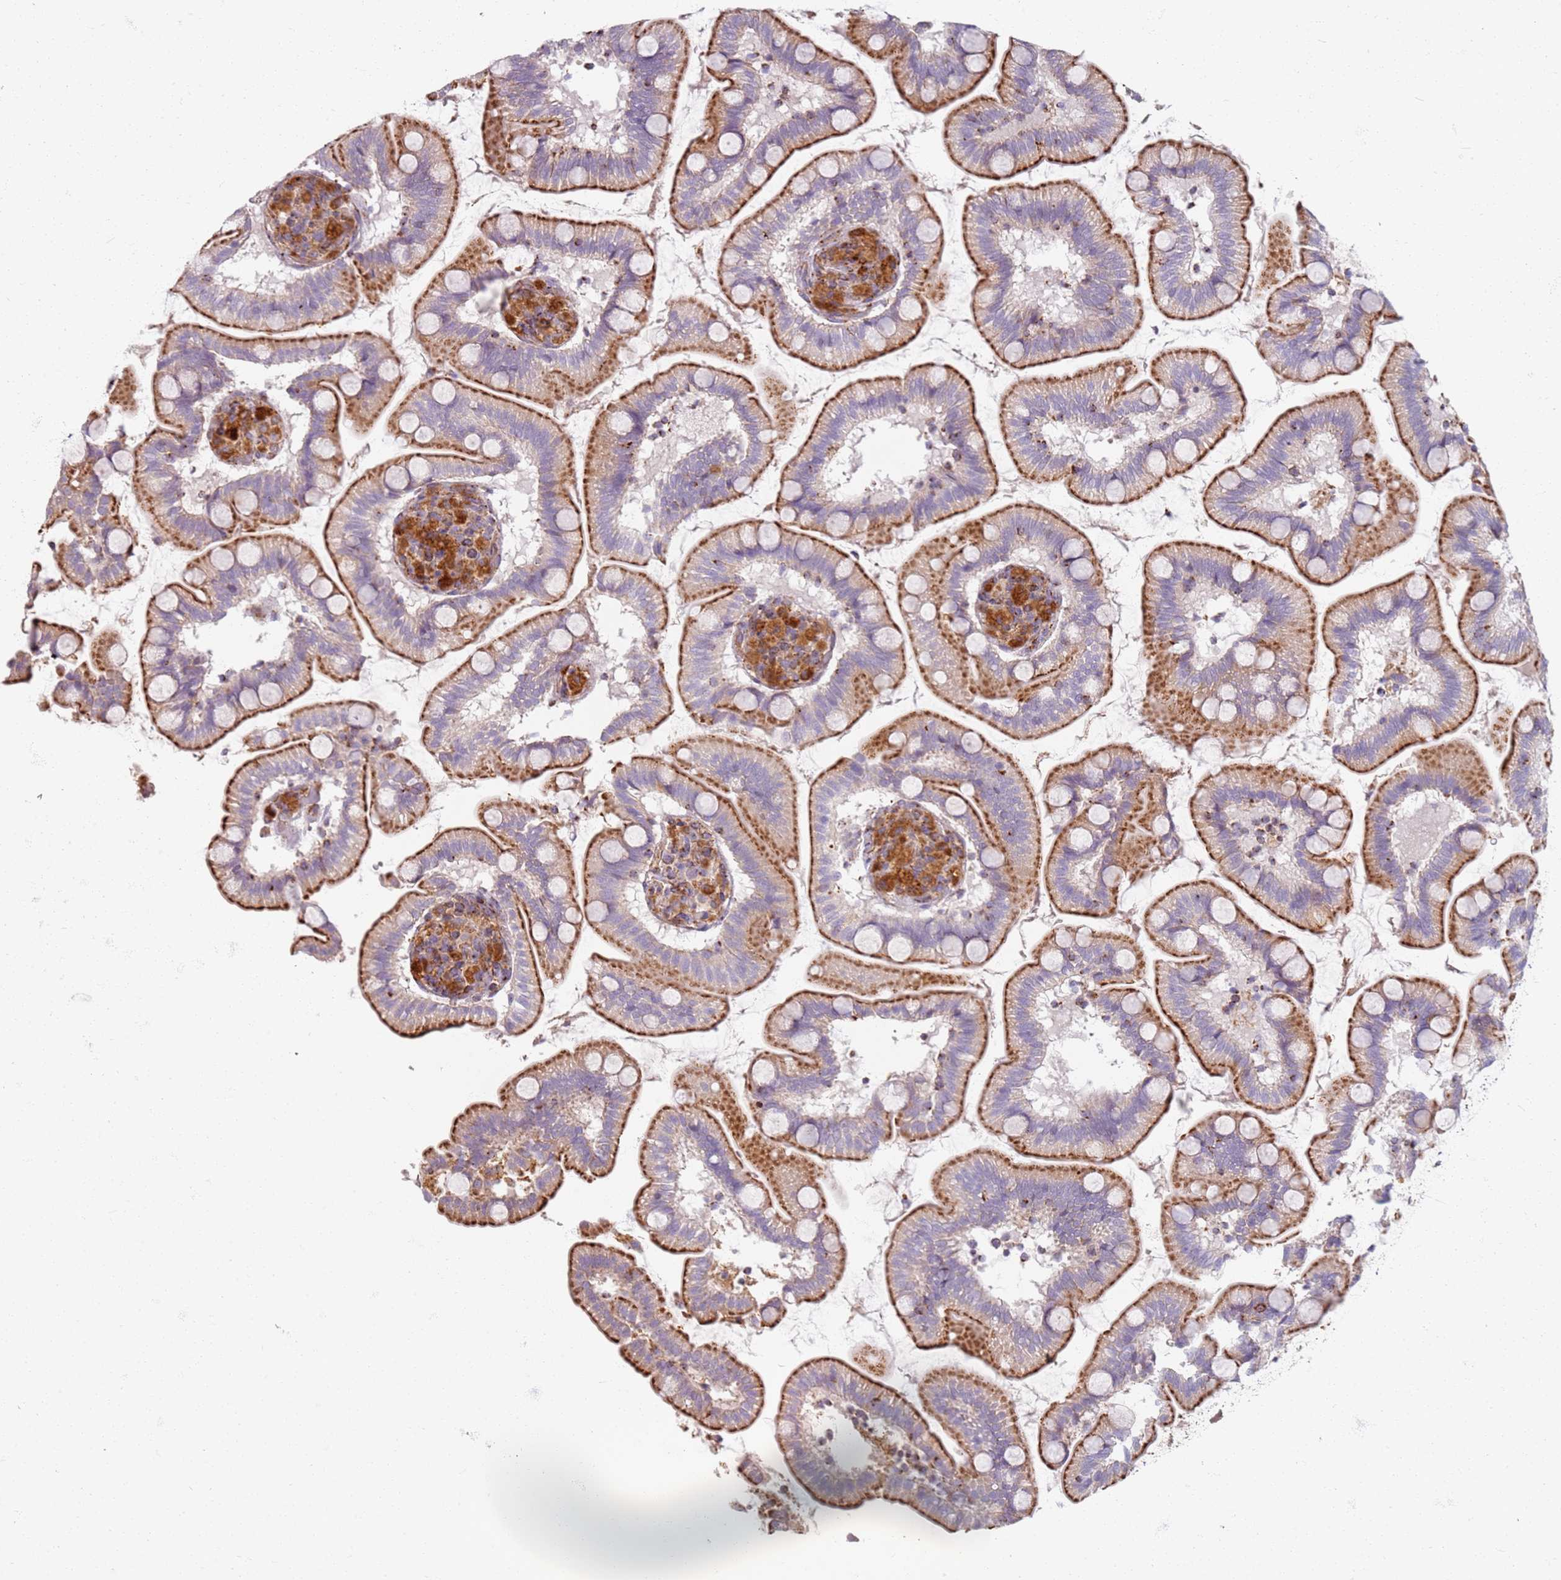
{"staining": {"intensity": "moderate", "quantity": ">75%", "location": "cytoplasmic/membranous"}, "tissue": "small intestine", "cell_type": "Glandular cells", "image_type": "normal", "snomed": [{"axis": "morphology", "description": "Normal tissue, NOS"}, {"axis": "topography", "description": "Small intestine"}], "caption": "Glandular cells demonstrate medium levels of moderate cytoplasmic/membranous expression in about >75% of cells in unremarkable human small intestine.", "gene": "PROKR2", "patient": {"sex": "female", "age": 64}}